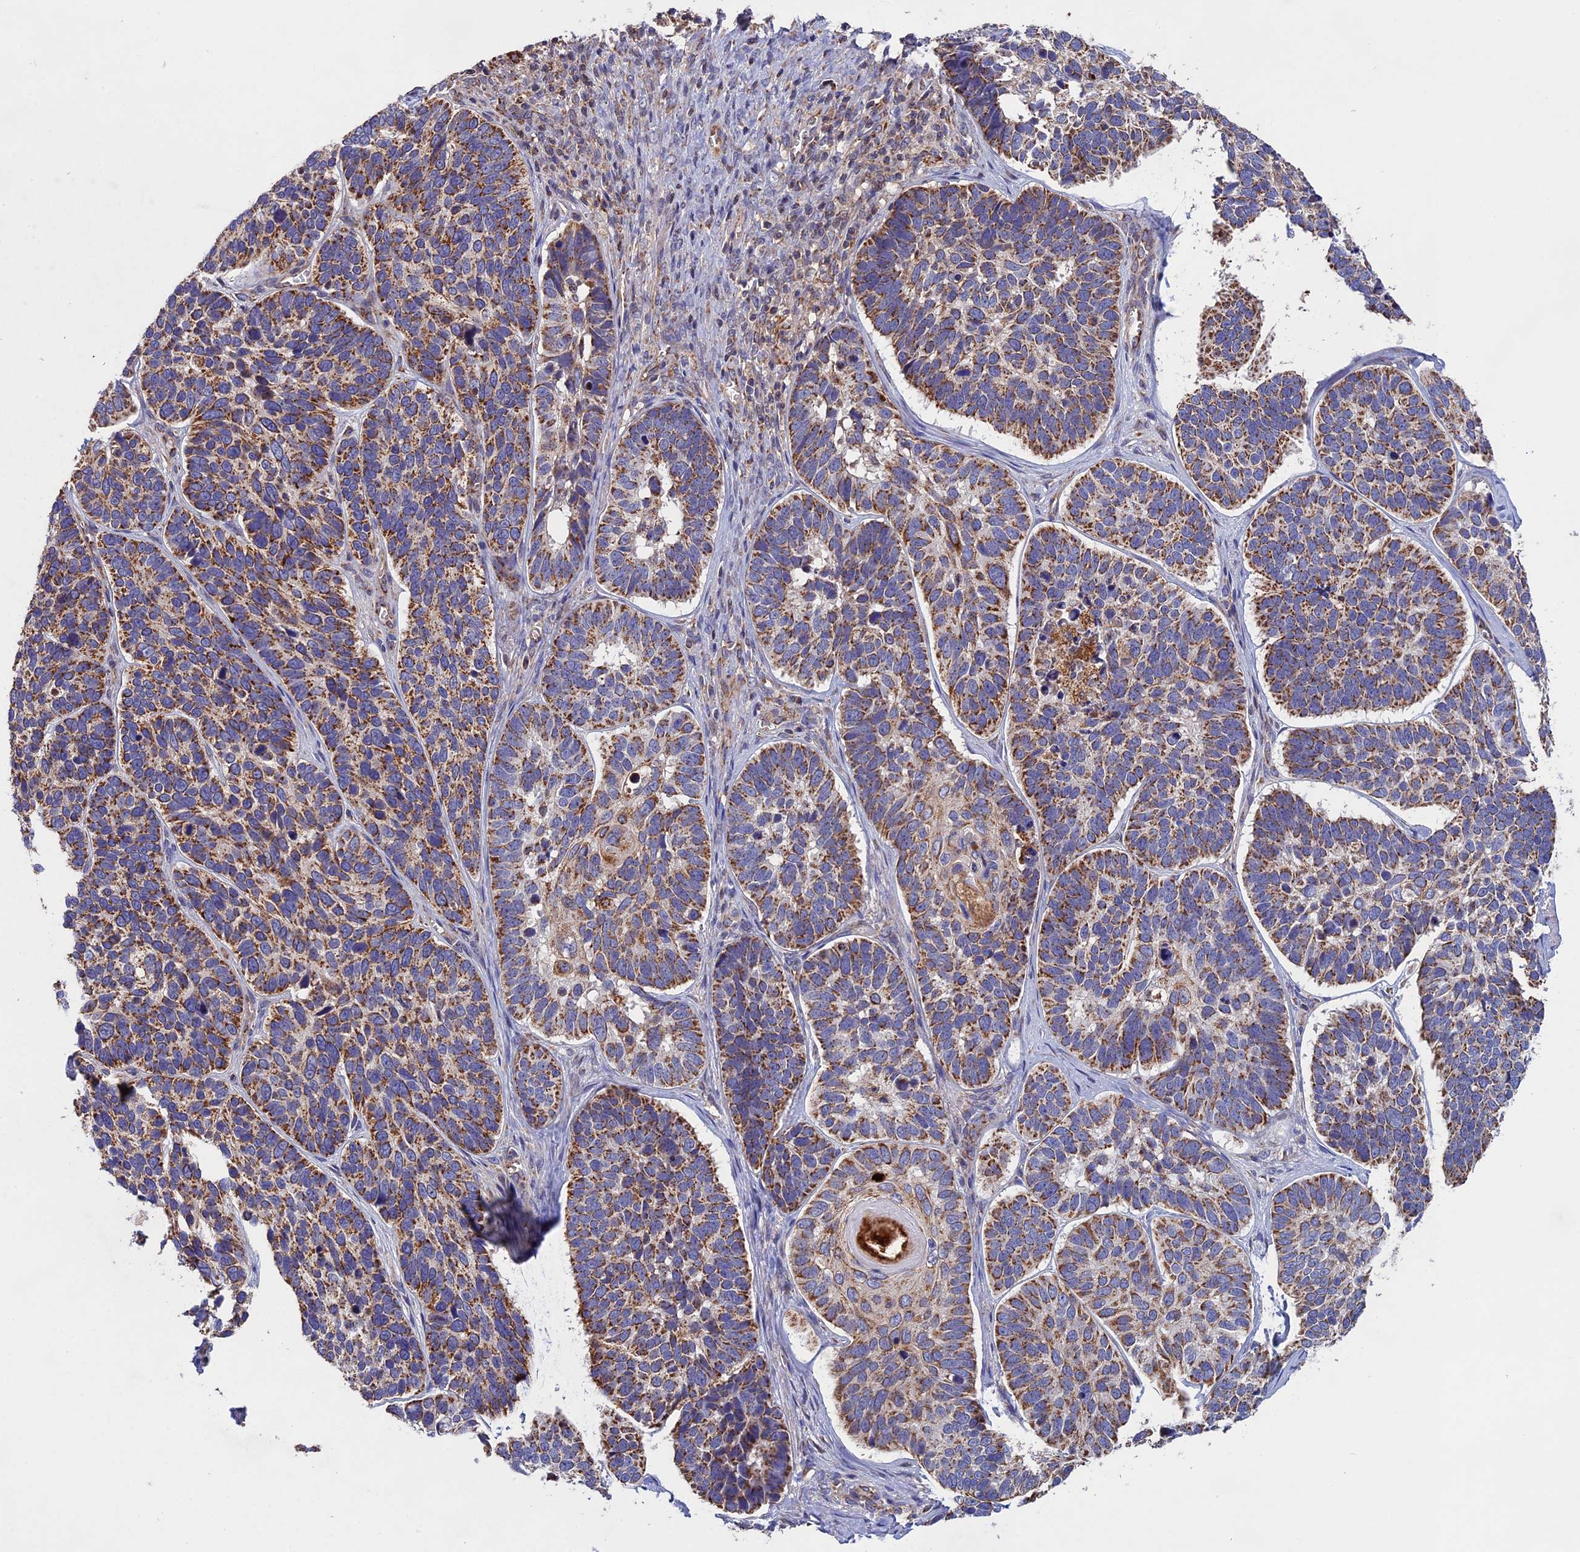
{"staining": {"intensity": "moderate", "quantity": ">75%", "location": "cytoplasmic/membranous"}, "tissue": "skin cancer", "cell_type": "Tumor cells", "image_type": "cancer", "snomed": [{"axis": "morphology", "description": "Basal cell carcinoma"}, {"axis": "topography", "description": "Skin"}], "caption": "Immunohistochemical staining of skin cancer (basal cell carcinoma) shows moderate cytoplasmic/membranous protein staining in approximately >75% of tumor cells. (Brightfield microscopy of DAB IHC at high magnification).", "gene": "RNF17", "patient": {"sex": "male", "age": 62}}